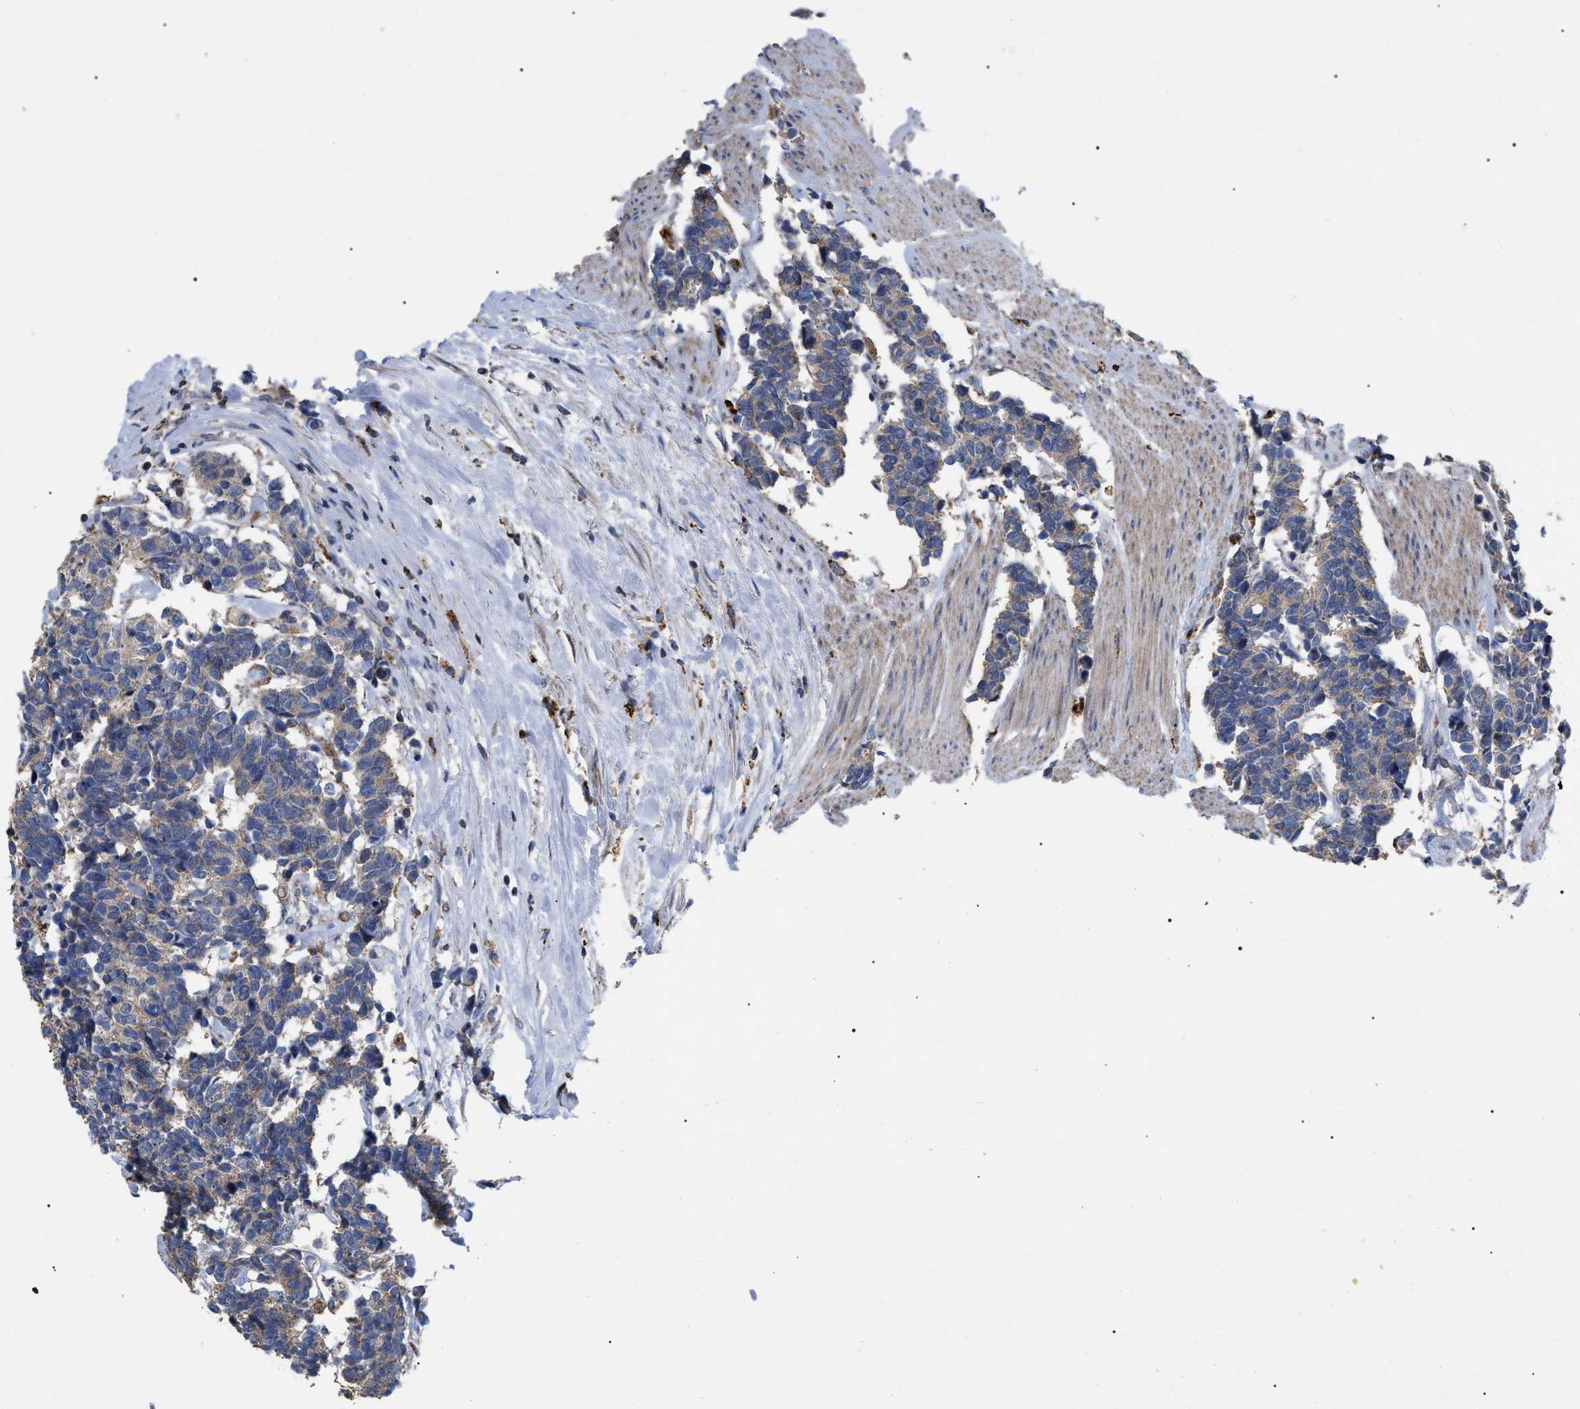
{"staining": {"intensity": "negative", "quantity": "none", "location": "none"}, "tissue": "carcinoid", "cell_type": "Tumor cells", "image_type": "cancer", "snomed": [{"axis": "morphology", "description": "Carcinoma, NOS"}, {"axis": "morphology", "description": "Carcinoid, malignant, NOS"}, {"axis": "topography", "description": "Urinary bladder"}], "caption": "Immunohistochemical staining of human malignant carcinoid displays no significant staining in tumor cells.", "gene": "FAM171A2", "patient": {"sex": "male", "age": 57}}